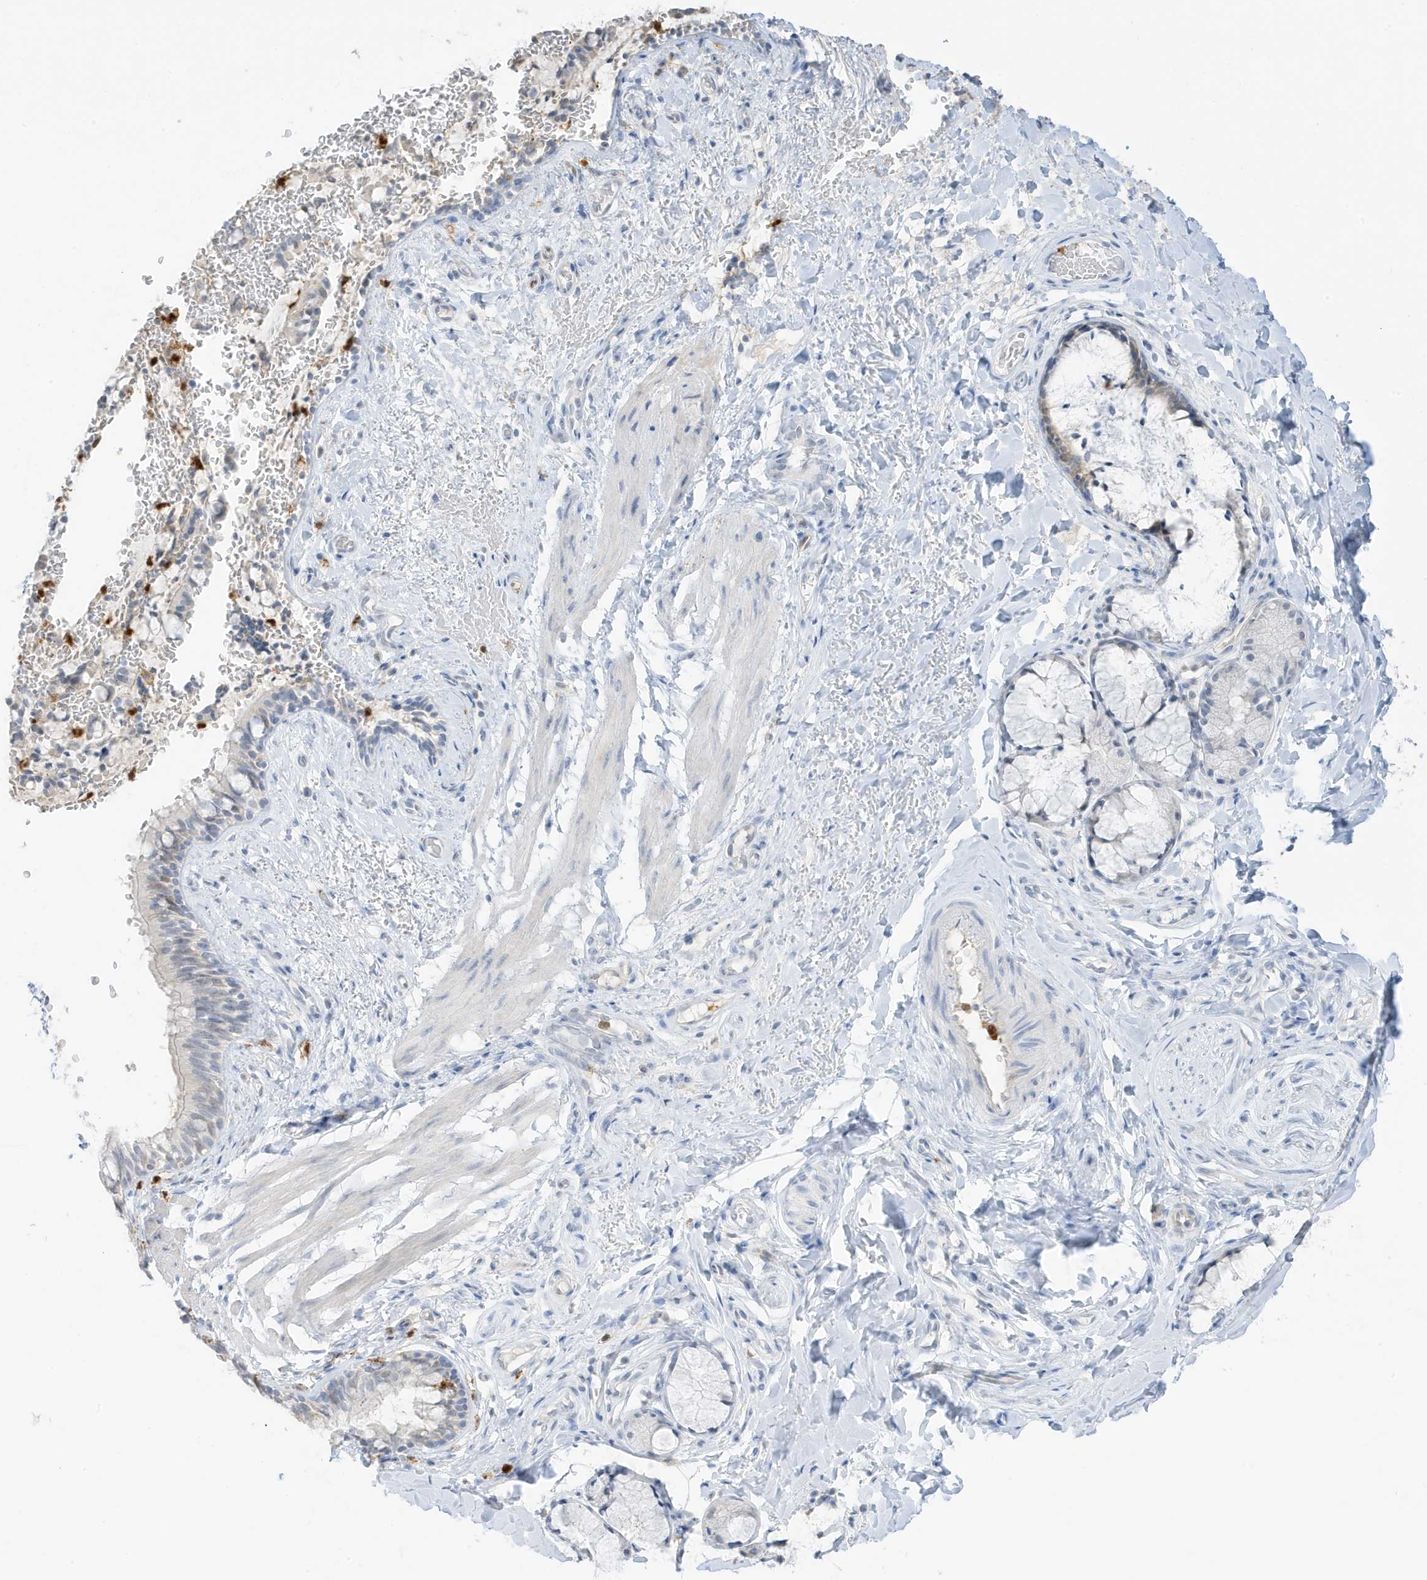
{"staining": {"intensity": "negative", "quantity": "none", "location": "none"}, "tissue": "bronchus", "cell_type": "Respiratory epithelial cells", "image_type": "normal", "snomed": [{"axis": "morphology", "description": "Normal tissue, NOS"}, {"axis": "topography", "description": "Cartilage tissue"}, {"axis": "topography", "description": "Bronchus"}], "caption": "This is an immunohistochemistry micrograph of unremarkable human bronchus. There is no staining in respiratory epithelial cells.", "gene": "GCA", "patient": {"sex": "female", "age": 36}}